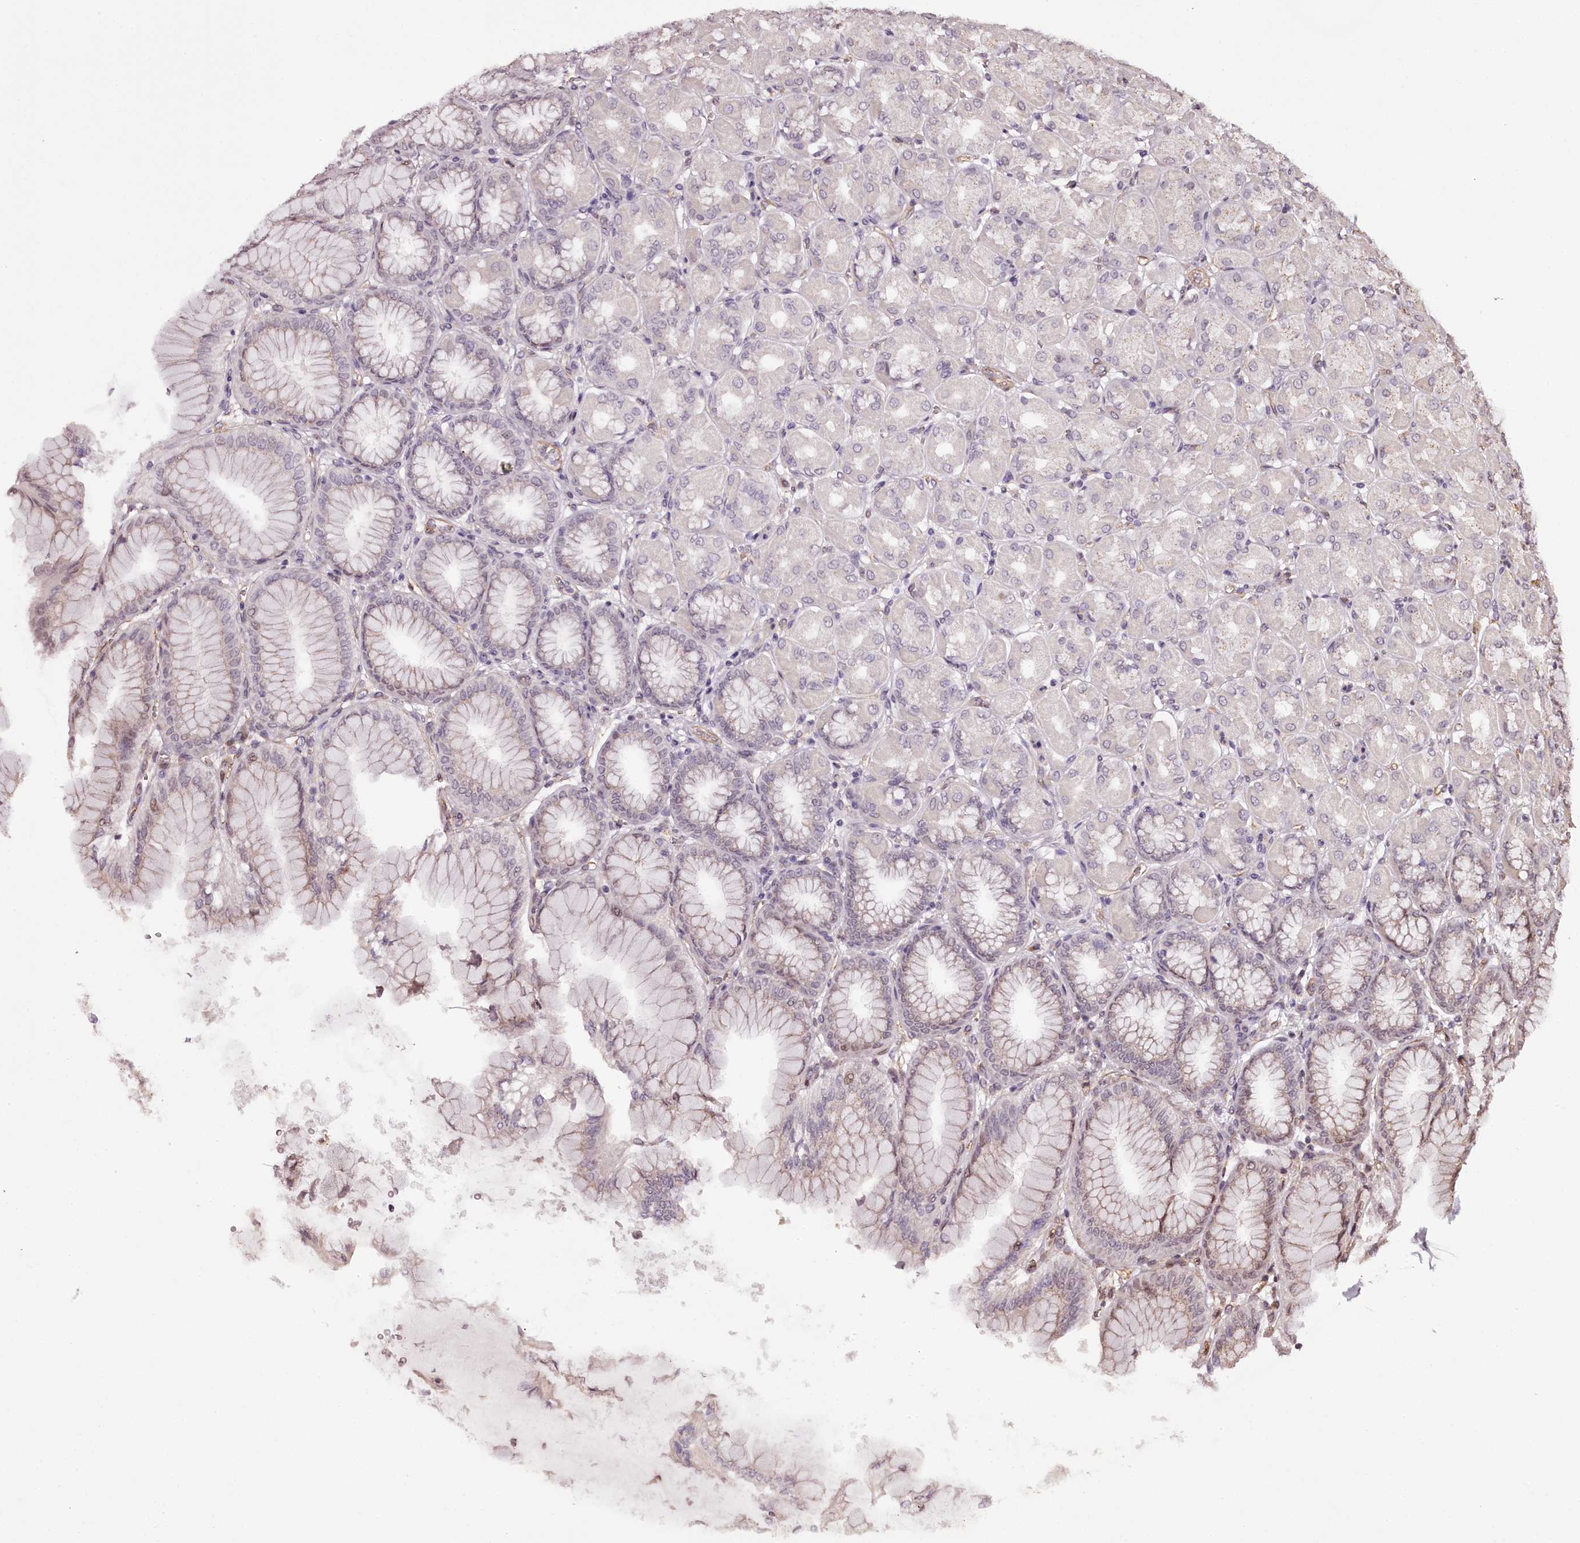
{"staining": {"intensity": "weak", "quantity": "25%-75%", "location": "nuclear"}, "tissue": "stomach", "cell_type": "Glandular cells", "image_type": "normal", "snomed": [{"axis": "morphology", "description": "Normal tissue, NOS"}, {"axis": "topography", "description": "Stomach, upper"}], "caption": "Glandular cells demonstrate low levels of weak nuclear expression in about 25%-75% of cells in normal human stomach.", "gene": "TTC33", "patient": {"sex": "female", "age": 56}}